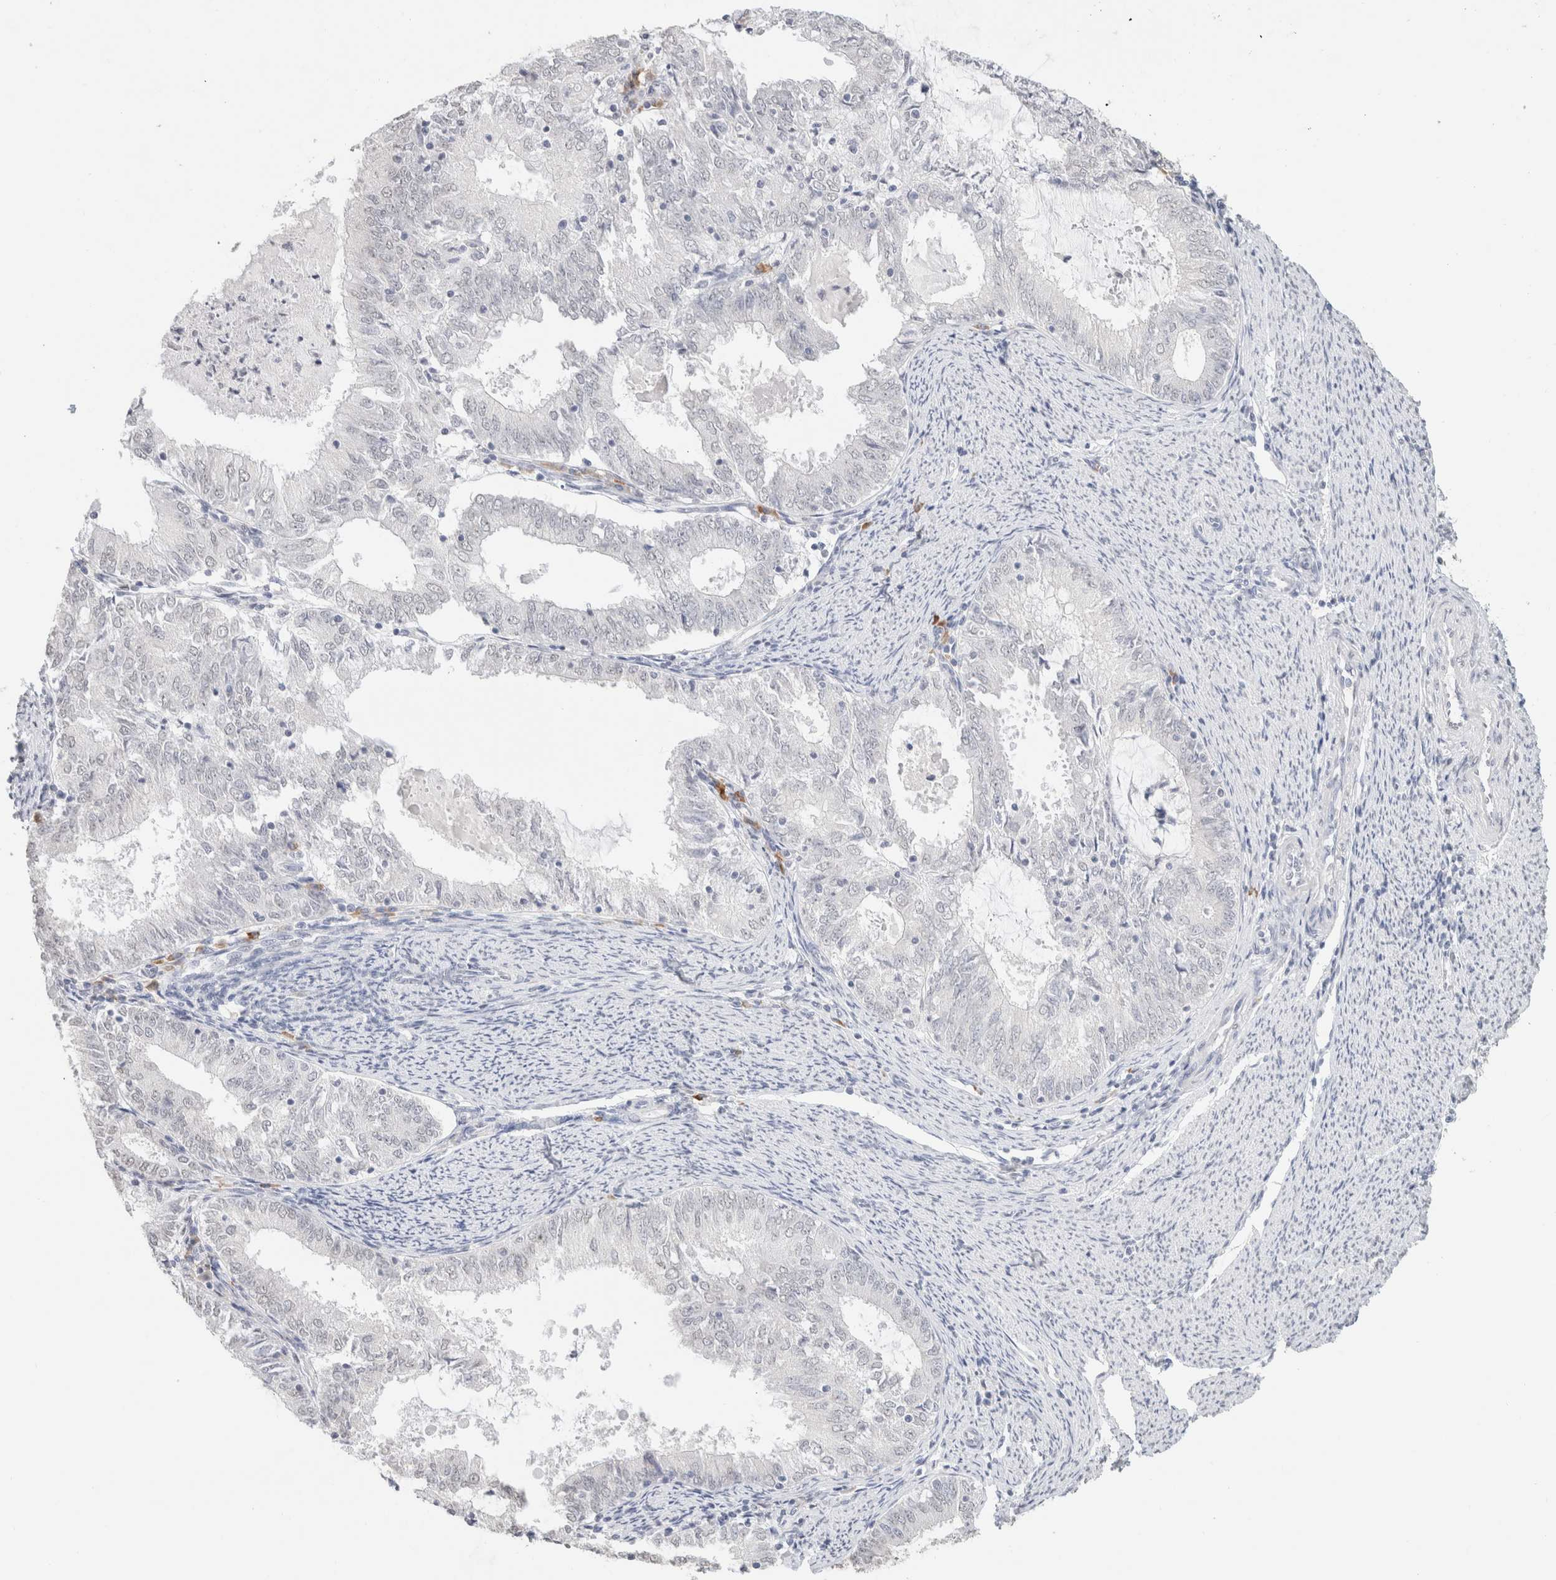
{"staining": {"intensity": "negative", "quantity": "none", "location": "none"}, "tissue": "endometrial cancer", "cell_type": "Tumor cells", "image_type": "cancer", "snomed": [{"axis": "morphology", "description": "Adenocarcinoma, NOS"}, {"axis": "topography", "description": "Endometrium"}], "caption": "The image shows no significant positivity in tumor cells of endometrial adenocarcinoma.", "gene": "CD80", "patient": {"sex": "female", "age": 57}}